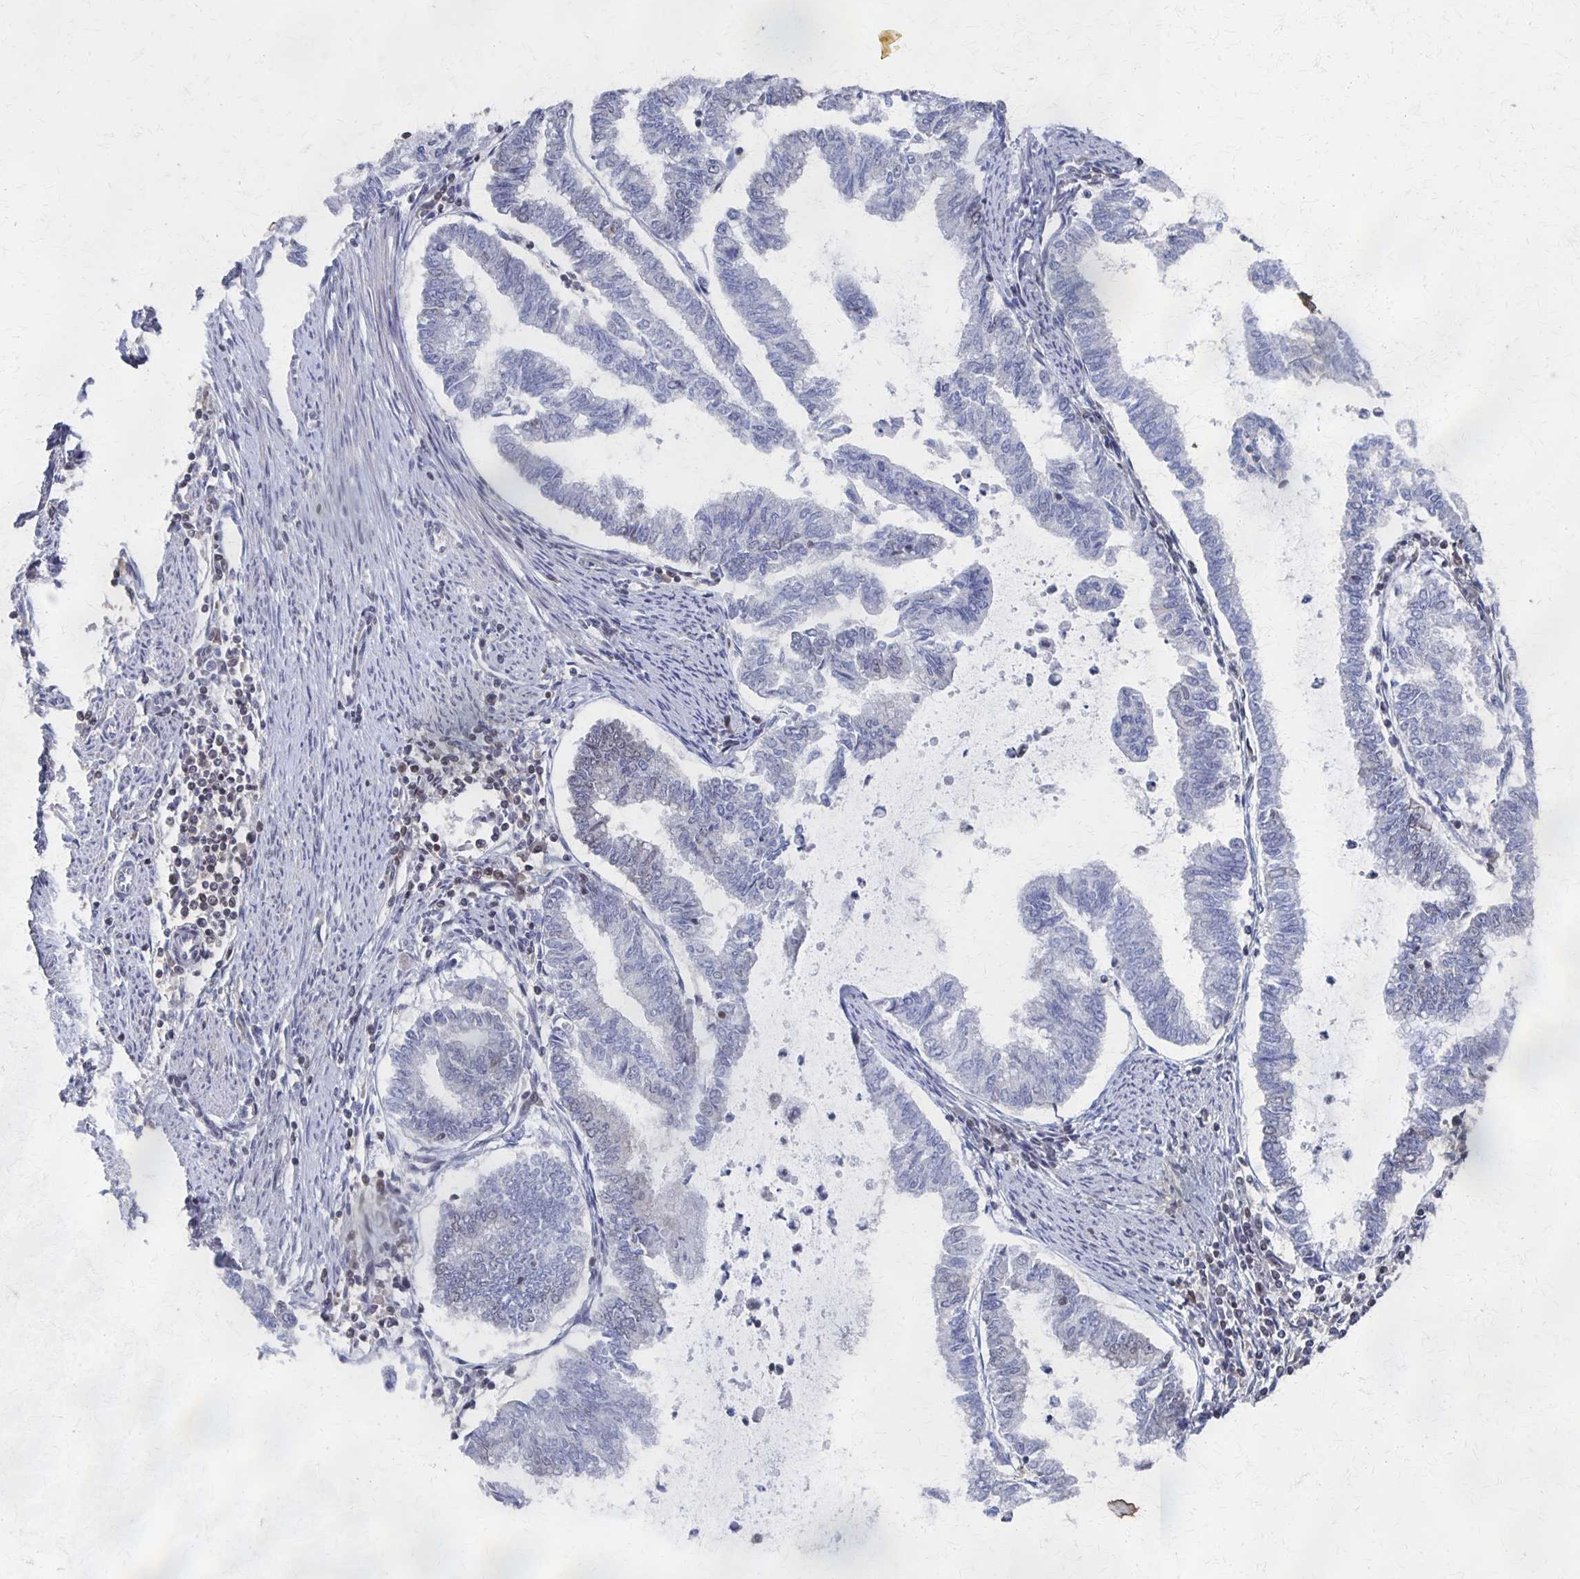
{"staining": {"intensity": "negative", "quantity": "none", "location": "none"}, "tissue": "endometrial cancer", "cell_type": "Tumor cells", "image_type": "cancer", "snomed": [{"axis": "morphology", "description": "Adenocarcinoma, NOS"}, {"axis": "topography", "description": "Endometrium"}], "caption": "The micrograph displays no staining of tumor cells in endometrial cancer (adenocarcinoma).", "gene": "GTF2B", "patient": {"sex": "female", "age": 79}}